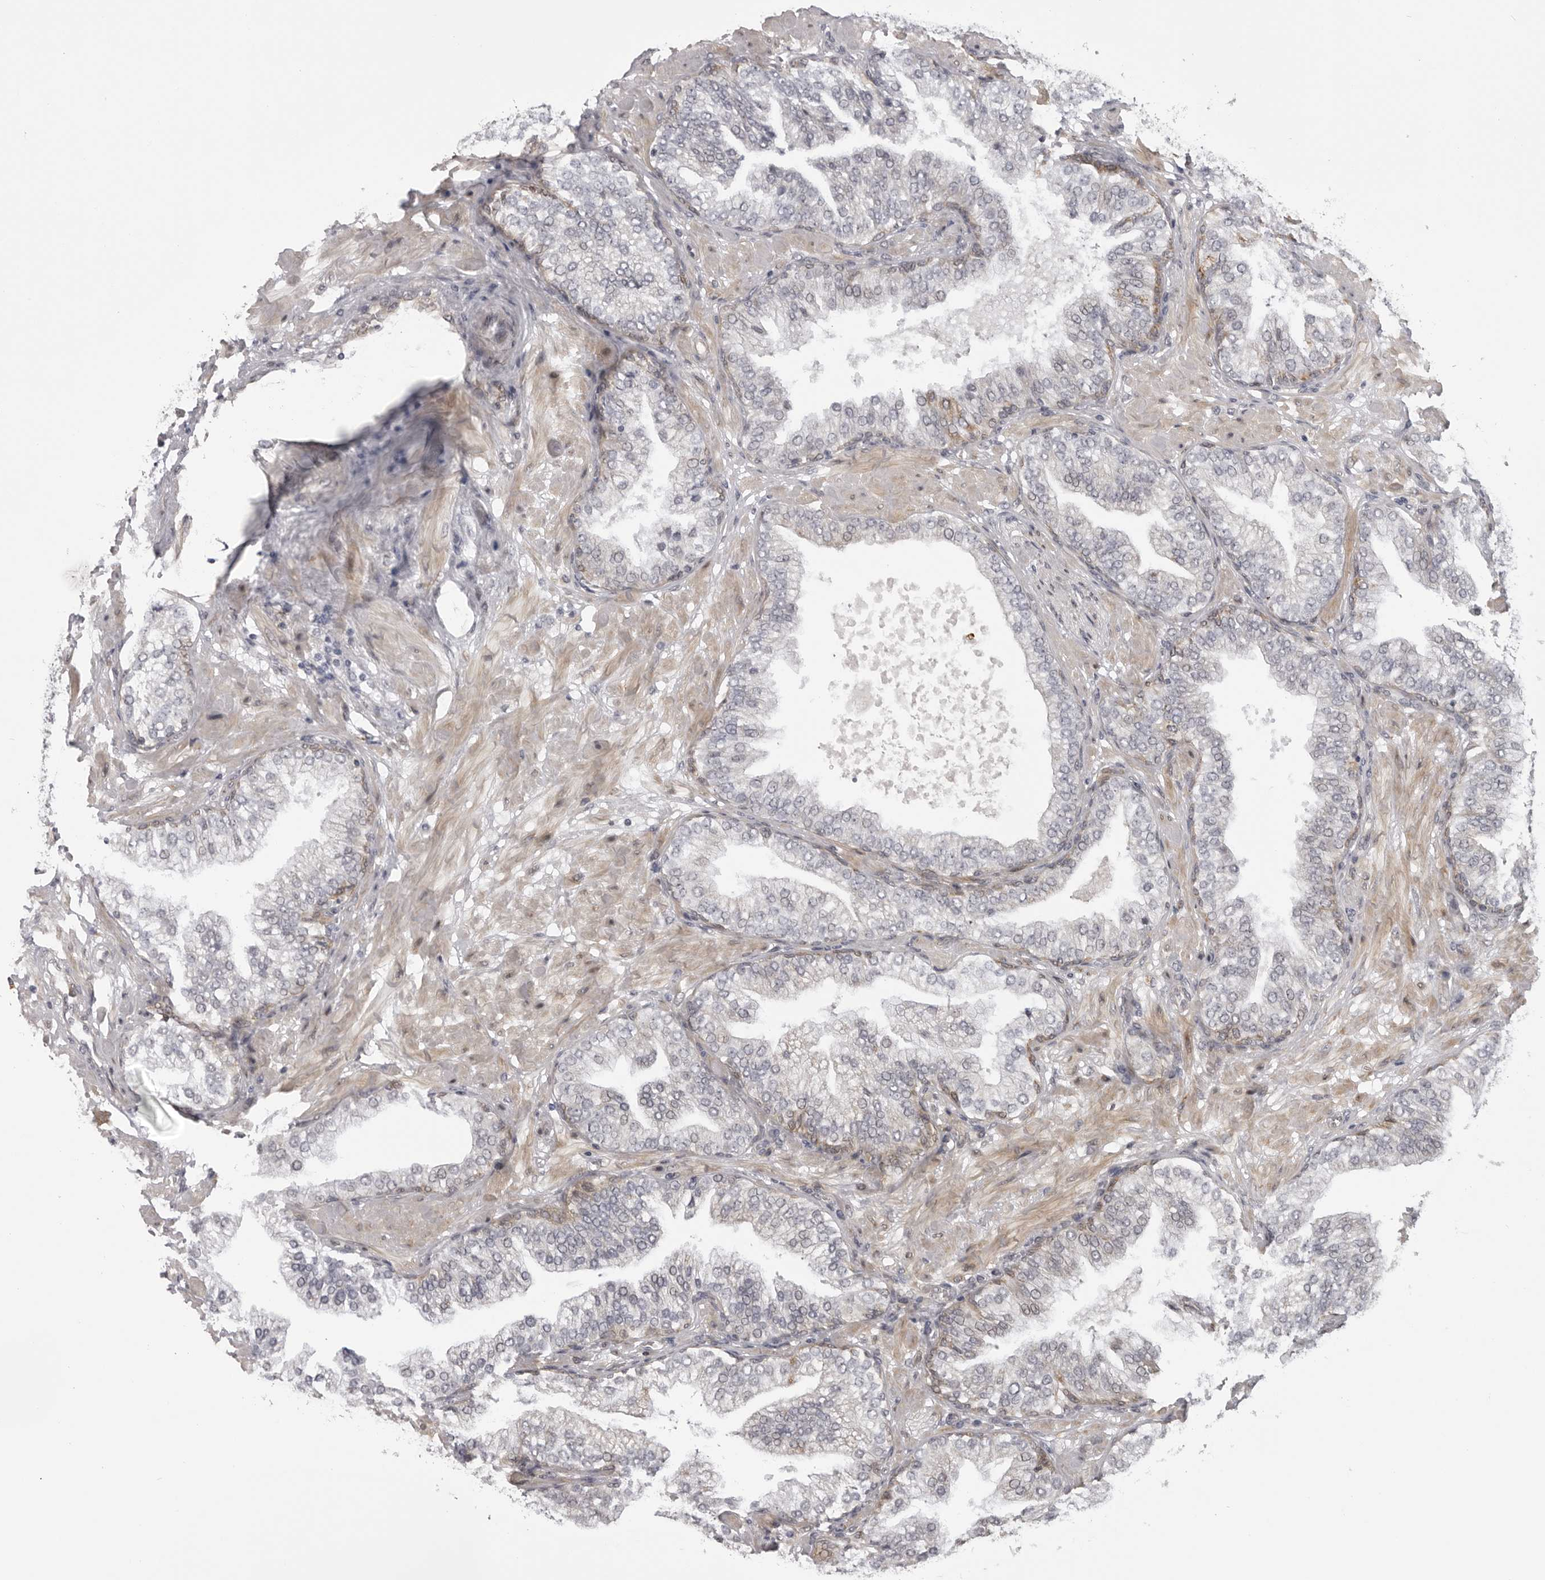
{"staining": {"intensity": "moderate", "quantity": "<25%", "location": "cytoplasmic/membranous"}, "tissue": "prostate cancer", "cell_type": "Tumor cells", "image_type": "cancer", "snomed": [{"axis": "morphology", "description": "Adenocarcinoma, High grade"}, {"axis": "topography", "description": "Prostate"}], "caption": "Approximately <25% of tumor cells in human prostate high-grade adenocarcinoma reveal moderate cytoplasmic/membranous protein positivity as visualized by brown immunohistochemical staining.", "gene": "DNAH14", "patient": {"sex": "male", "age": 59}}